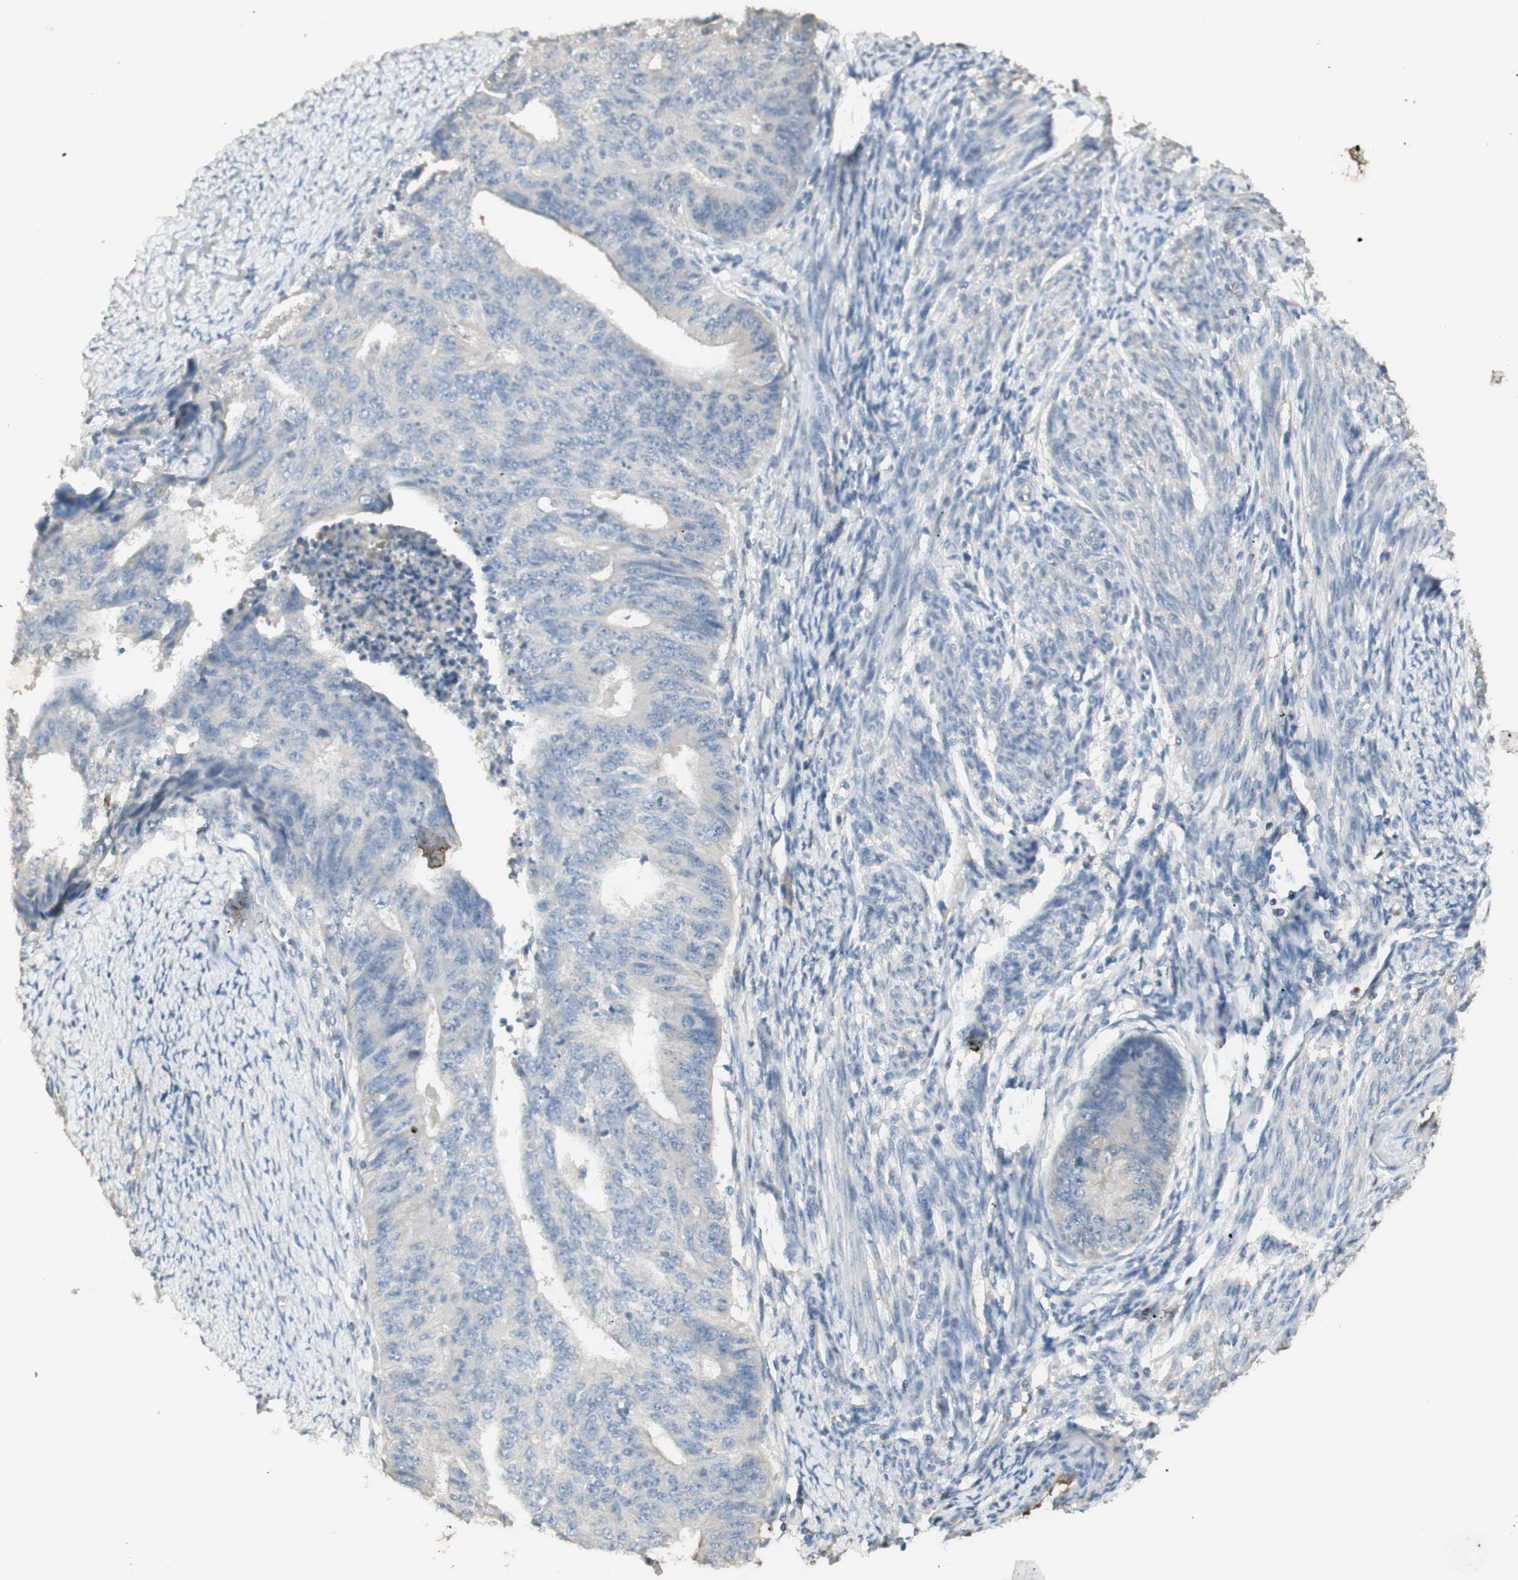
{"staining": {"intensity": "moderate", "quantity": "<25%", "location": "cytoplasmic/membranous"}, "tissue": "endometrial cancer", "cell_type": "Tumor cells", "image_type": "cancer", "snomed": [{"axis": "morphology", "description": "Adenocarcinoma, NOS"}, {"axis": "topography", "description": "Endometrium"}], "caption": "Immunohistochemistry (IHC) (DAB) staining of endometrial cancer (adenocarcinoma) exhibits moderate cytoplasmic/membranous protein expression in about <25% of tumor cells.", "gene": "IFNG", "patient": {"sex": "female", "age": 32}}